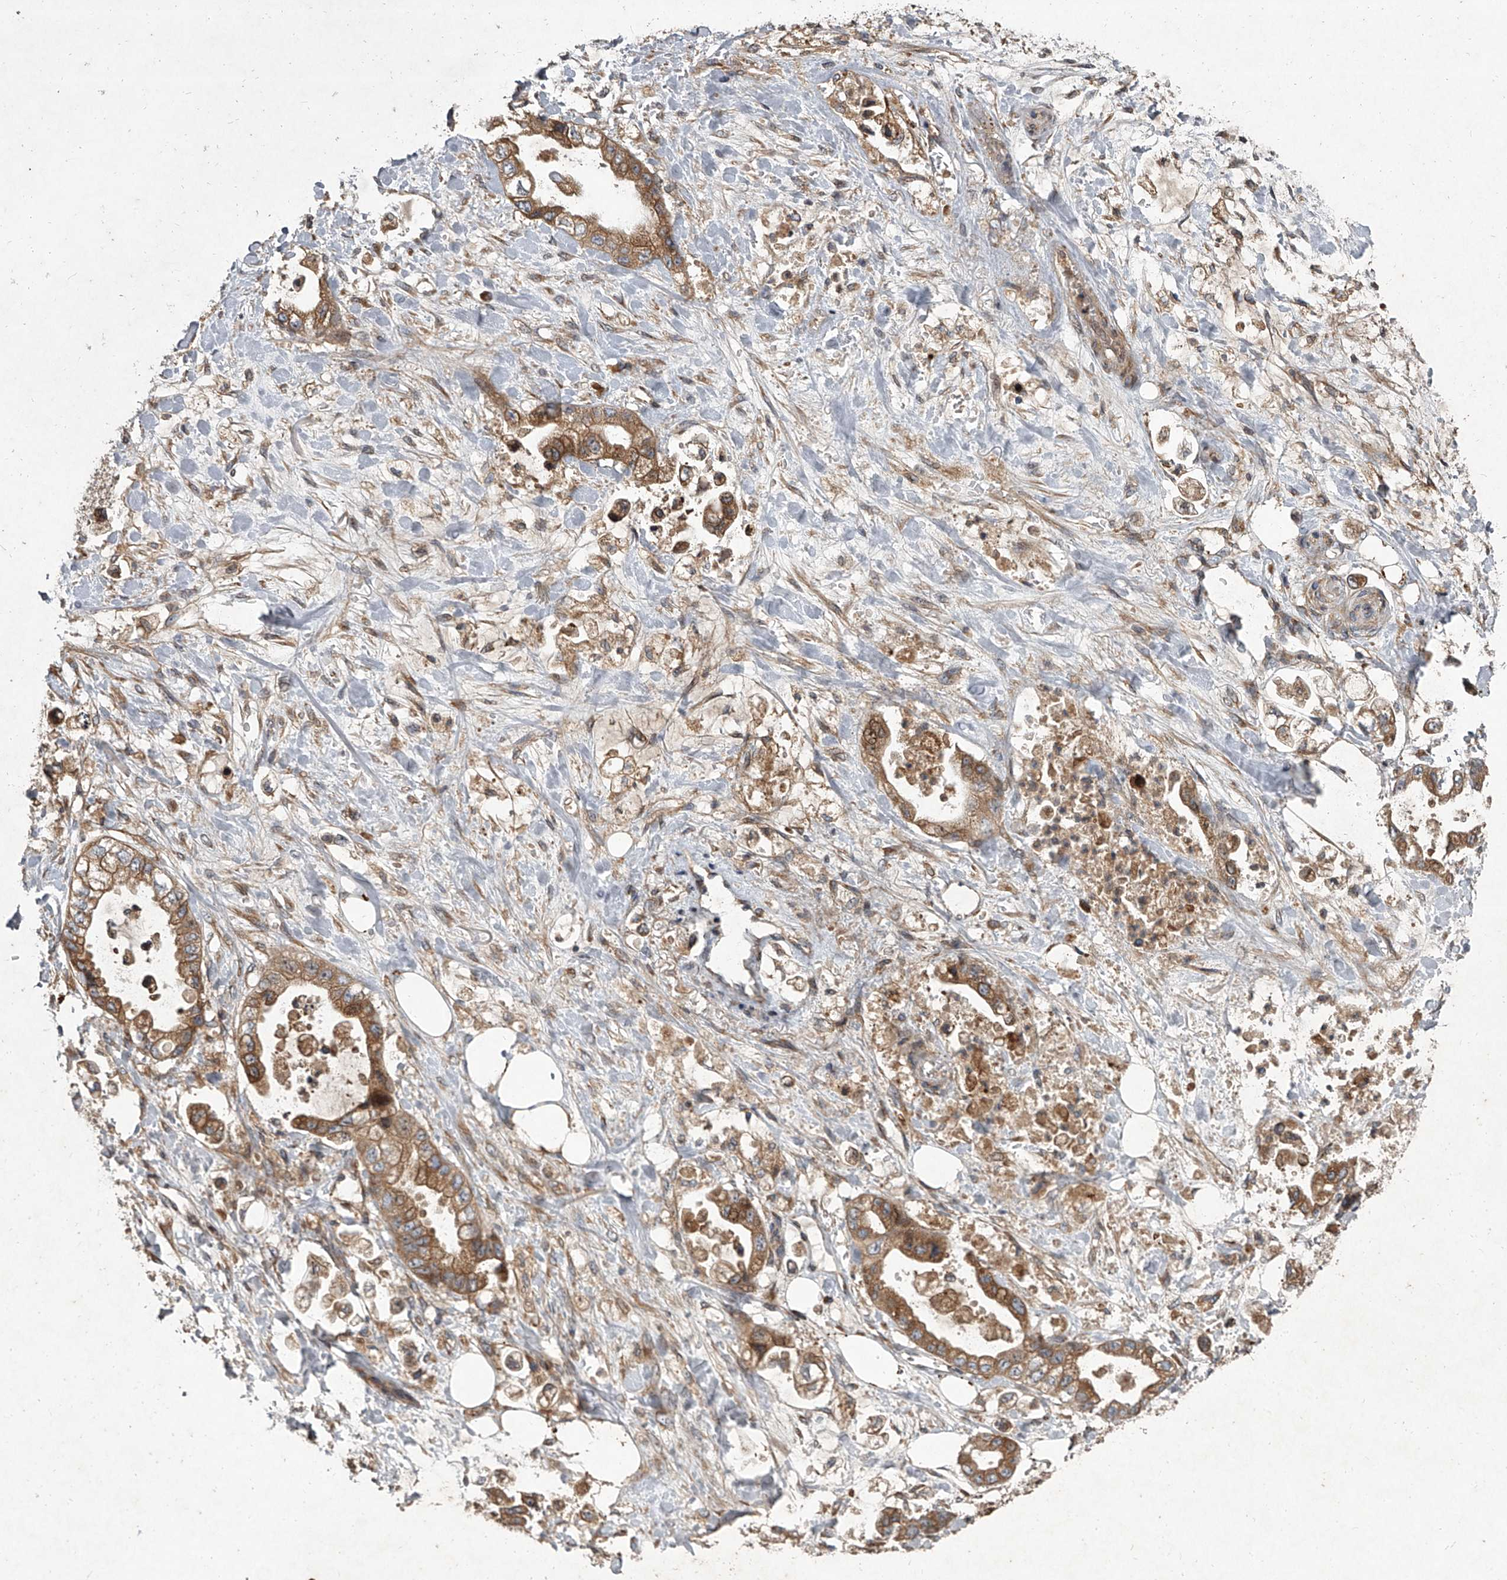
{"staining": {"intensity": "moderate", "quantity": ">75%", "location": "cytoplasmic/membranous"}, "tissue": "stomach cancer", "cell_type": "Tumor cells", "image_type": "cancer", "snomed": [{"axis": "morphology", "description": "Adenocarcinoma, NOS"}, {"axis": "topography", "description": "Stomach"}], "caption": "An IHC photomicrograph of neoplastic tissue is shown. Protein staining in brown highlights moderate cytoplasmic/membranous positivity in stomach adenocarcinoma within tumor cells.", "gene": "EVA1C", "patient": {"sex": "male", "age": 62}}